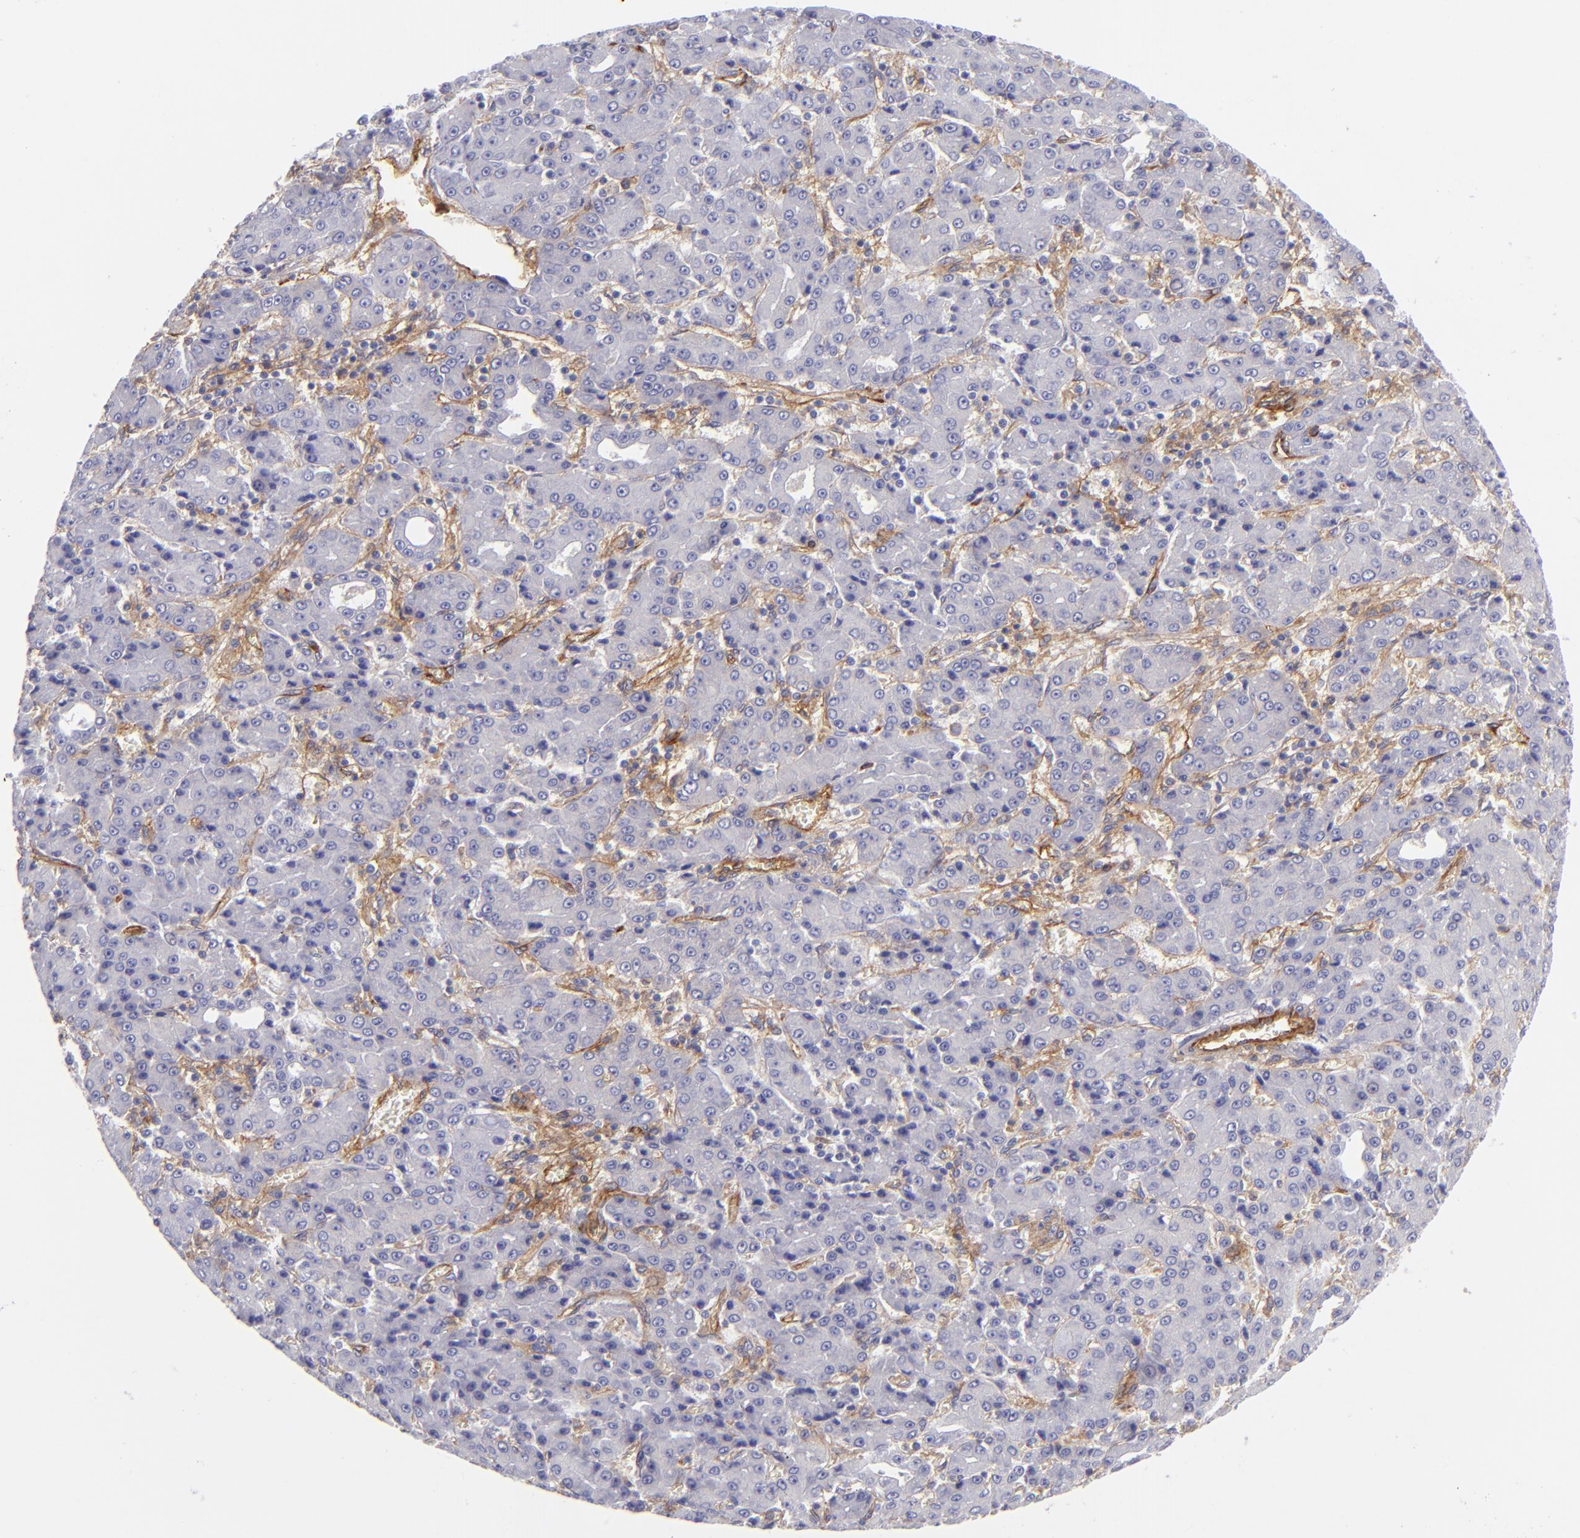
{"staining": {"intensity": "negative", "quantity": "none", "location": "none"}, "tissue": "liver cancer", "cell_type": "Tumor cells", "image_type": "cancer", "snomed": [{"axis": "morphology", "description": "Carcinoma, Hepatocellular, NOS"}, {"axis": "topography", "description": "Liver"}], "caption": "High power microscopy micrograph of an IHC photomicrograph of liver hepatocellular carcinoma, revealing no significant expression in tumor cells.", "gene": "ENTPD1", "patient": {"sex": "male", "age": 69}}